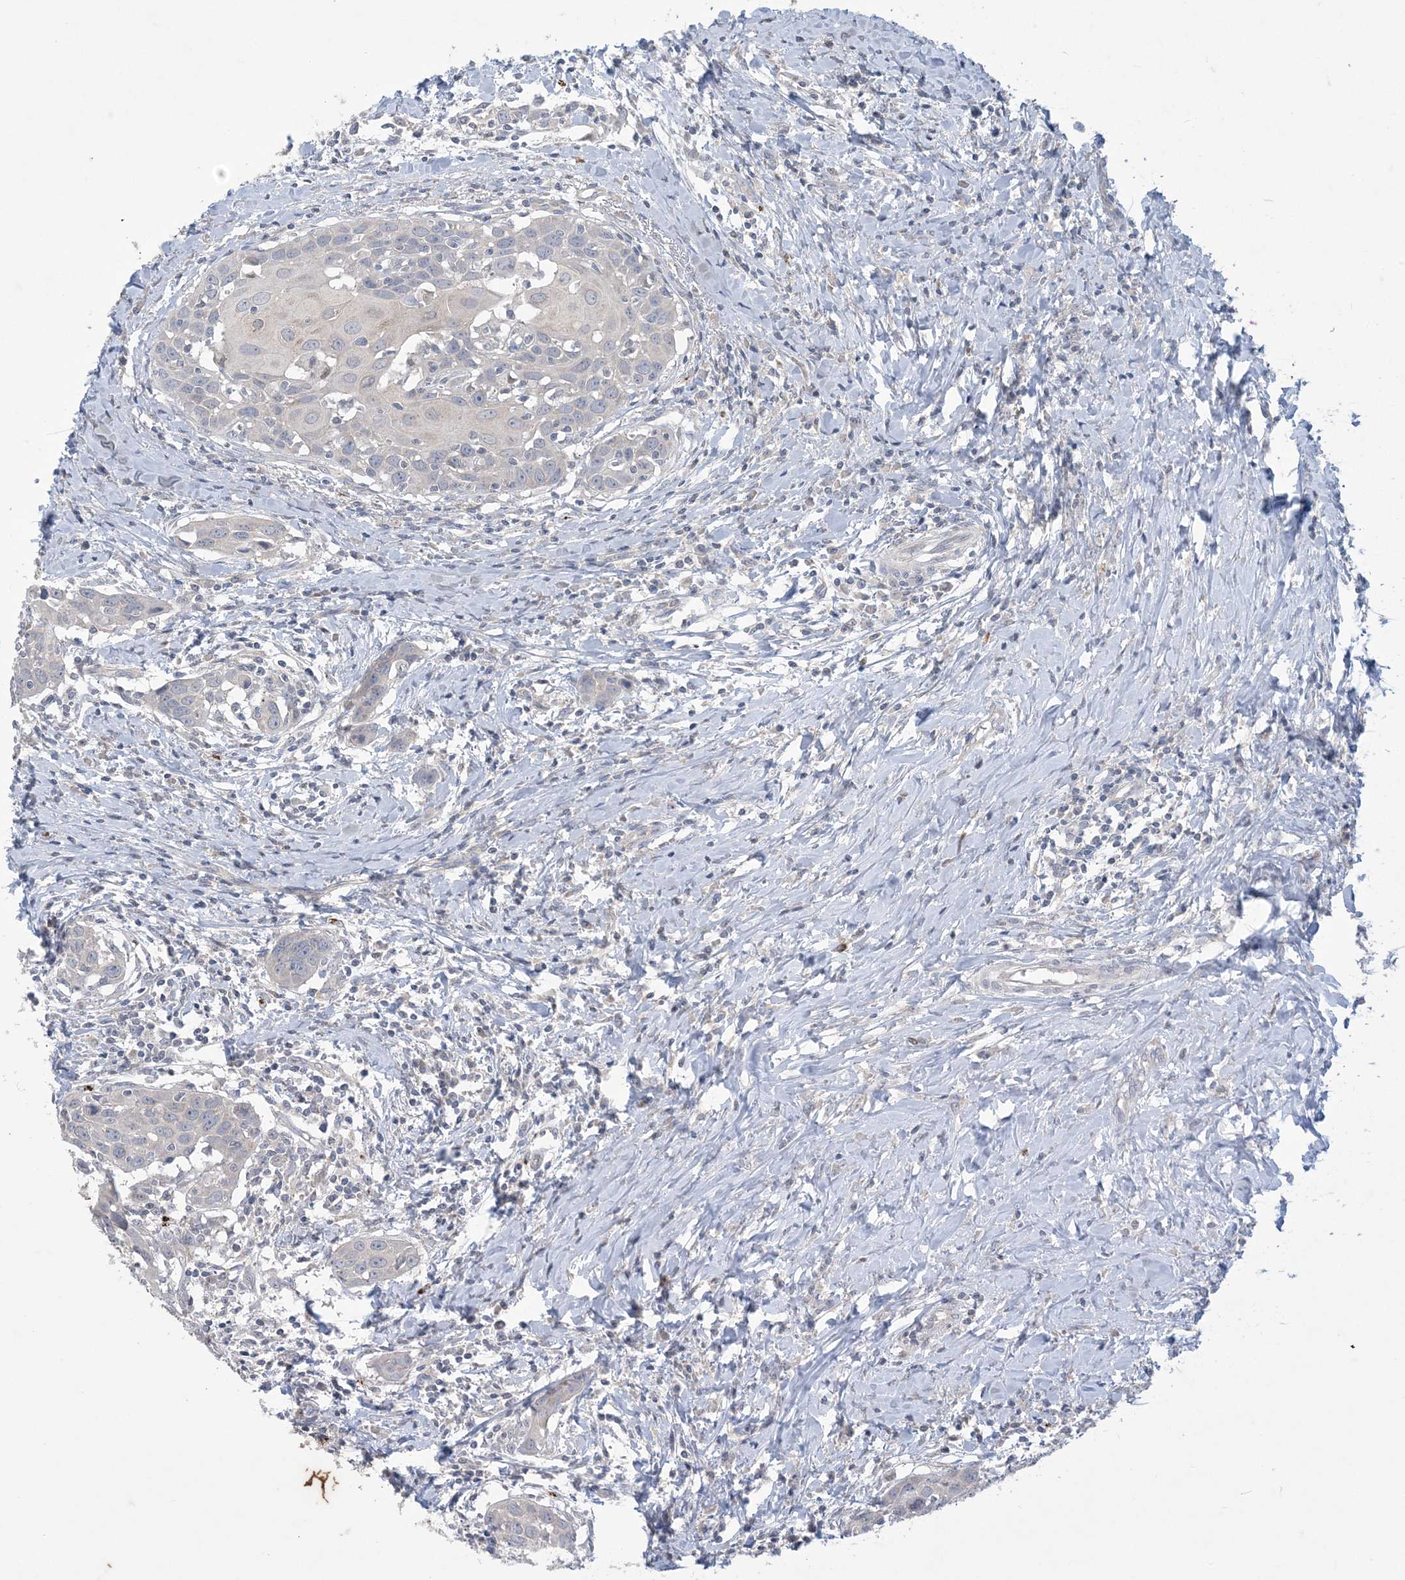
{"staining": {"intensity": "negative", "quantity": "none", "location": "none"}, "tissue": "head and neck cancer", "cell_type": "Tumor cells", "image_type": "cancer", "snomed": [{"axis": "morphology", "description": "Squamous cell carcinoma, NOS"}, {"axis": "topography", "description": "Oral tissue"}, {"axis": "topography", "description": "Head-Neck"}], "caption": "Photomicrograph shows no protein staining in tumor cells of head and neck cancer tissue.", "gene": "KIF3A", "patient": {"sex": "female", "age": 50}}